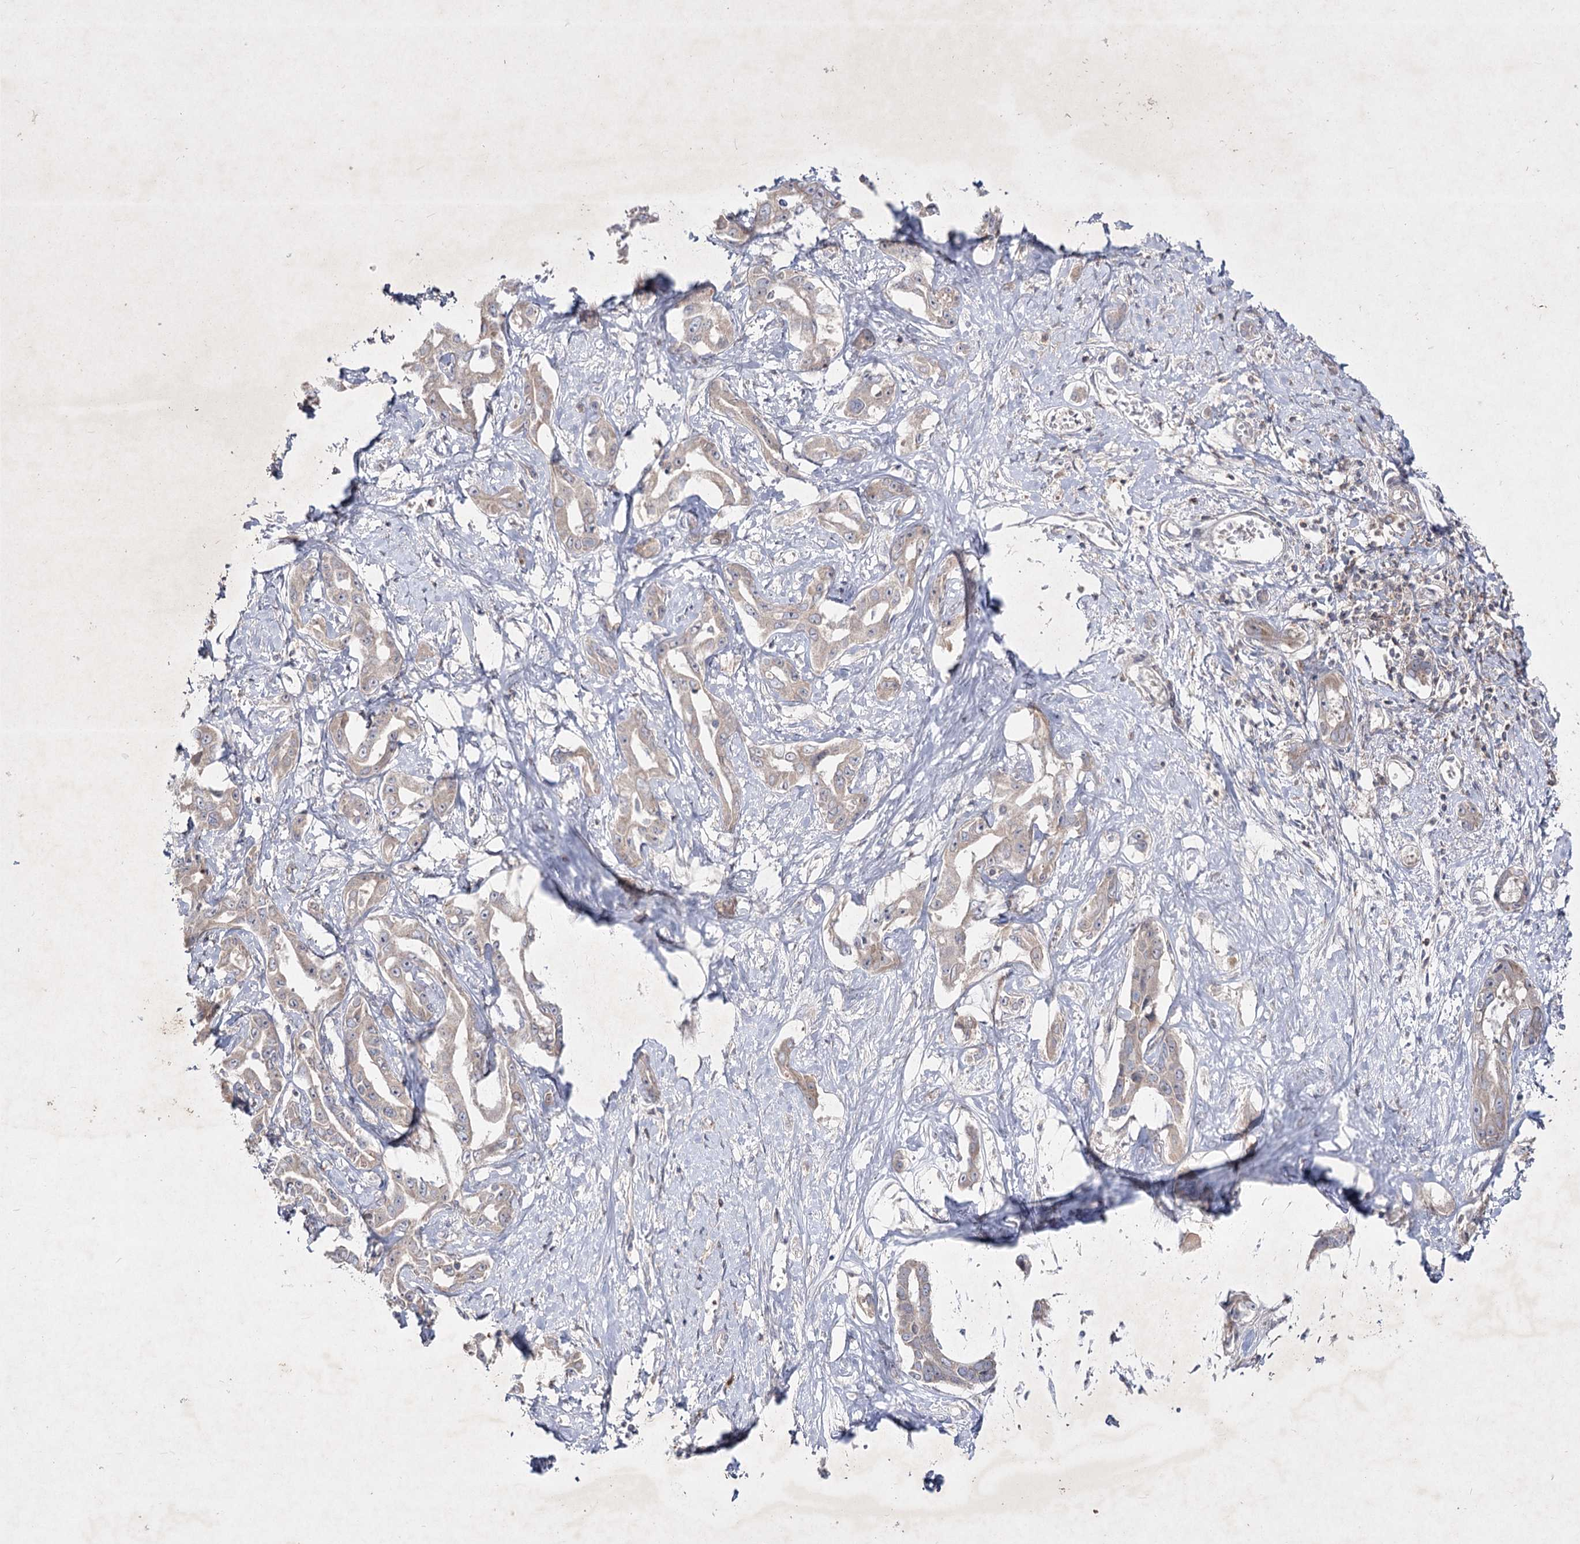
{"staining": {"intensity": "weak", "quantity": "25%-75%", "location": "cytoplasmic/membranous"}, "tissue": "liver cancer", "cell_type": "Tumor cells", "image_type": "cancer", "snomed": [{"axis": "morphology", "description": "Cholangiocarcinoma"}, {"axis": "topography", "description": "Liver"}], "caption": "An IHC photomicrograph of neoplastic tissue is shown. Protein staining in brown labels weak cytoplasmic/membranous positivity in liver cholangiocarcinoma within tumor cells.", "gene": "CIB2", "patient": {"sex": "male", "age": 59}}